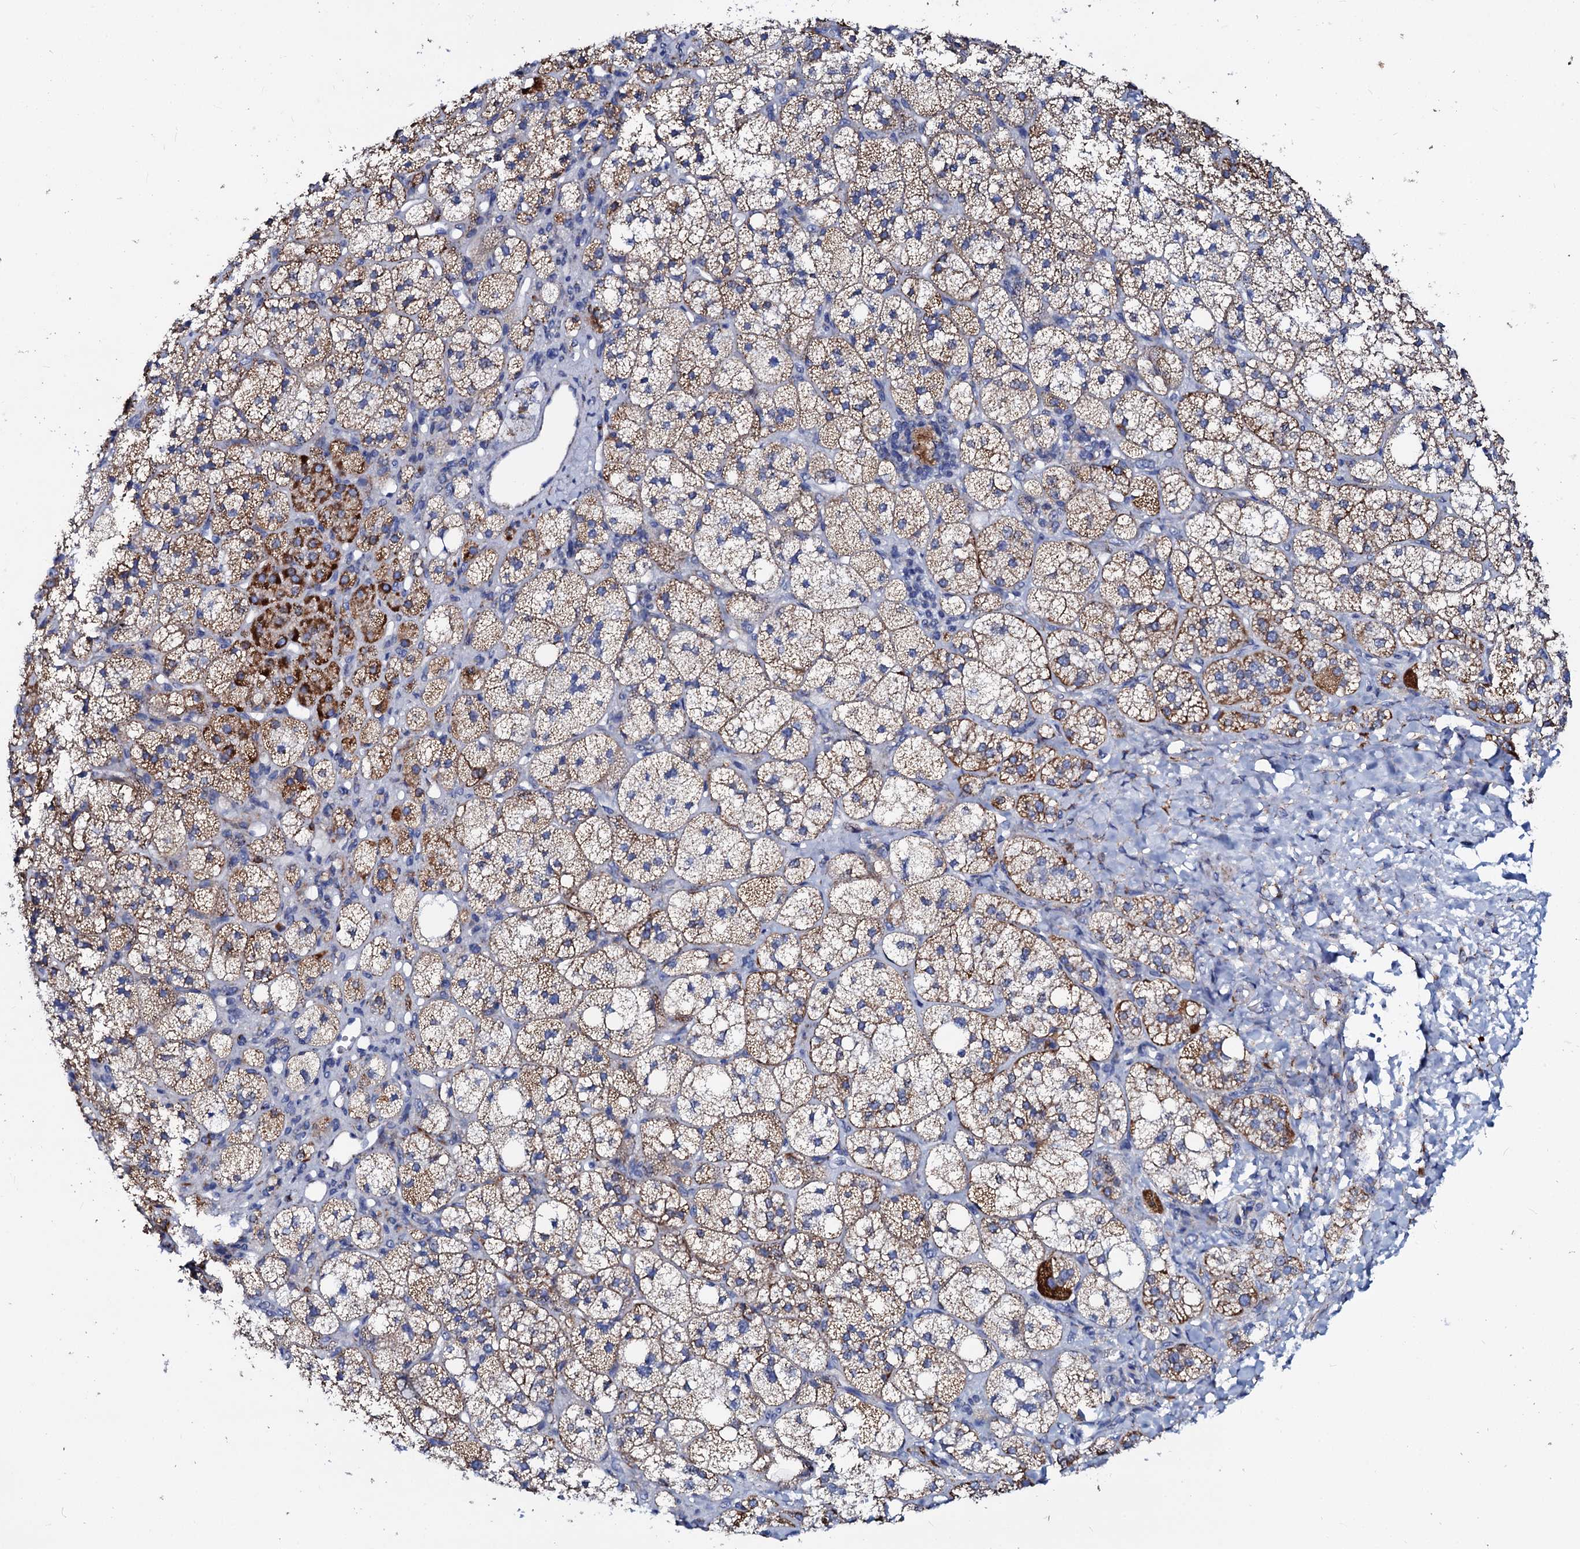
{"staining": {"intensity": "strong", "quantity": "25%-75%", "location": "cytoplasmic/membranous"}, "tissue": "adrenal gland", "cell_type": "Glandular cells", "image_type": "normal", "snomed": [{"axis": "morphology", "description": "Normal tissue, NOS"}, {"axis": "topography", "description": "Adrenal gland"}], "caption": "Immunohistochemical staining of benign human adrenal gland displays 25%-75% levels of strong cytoplasmic/membranous protein positivity in approximately 25%-75% of glandular cells. Ihc stains the protein in brown and the nuclei are stained blue.", "gene": "SLC37A4", "patient": {"sex": "male", "age": 61}}